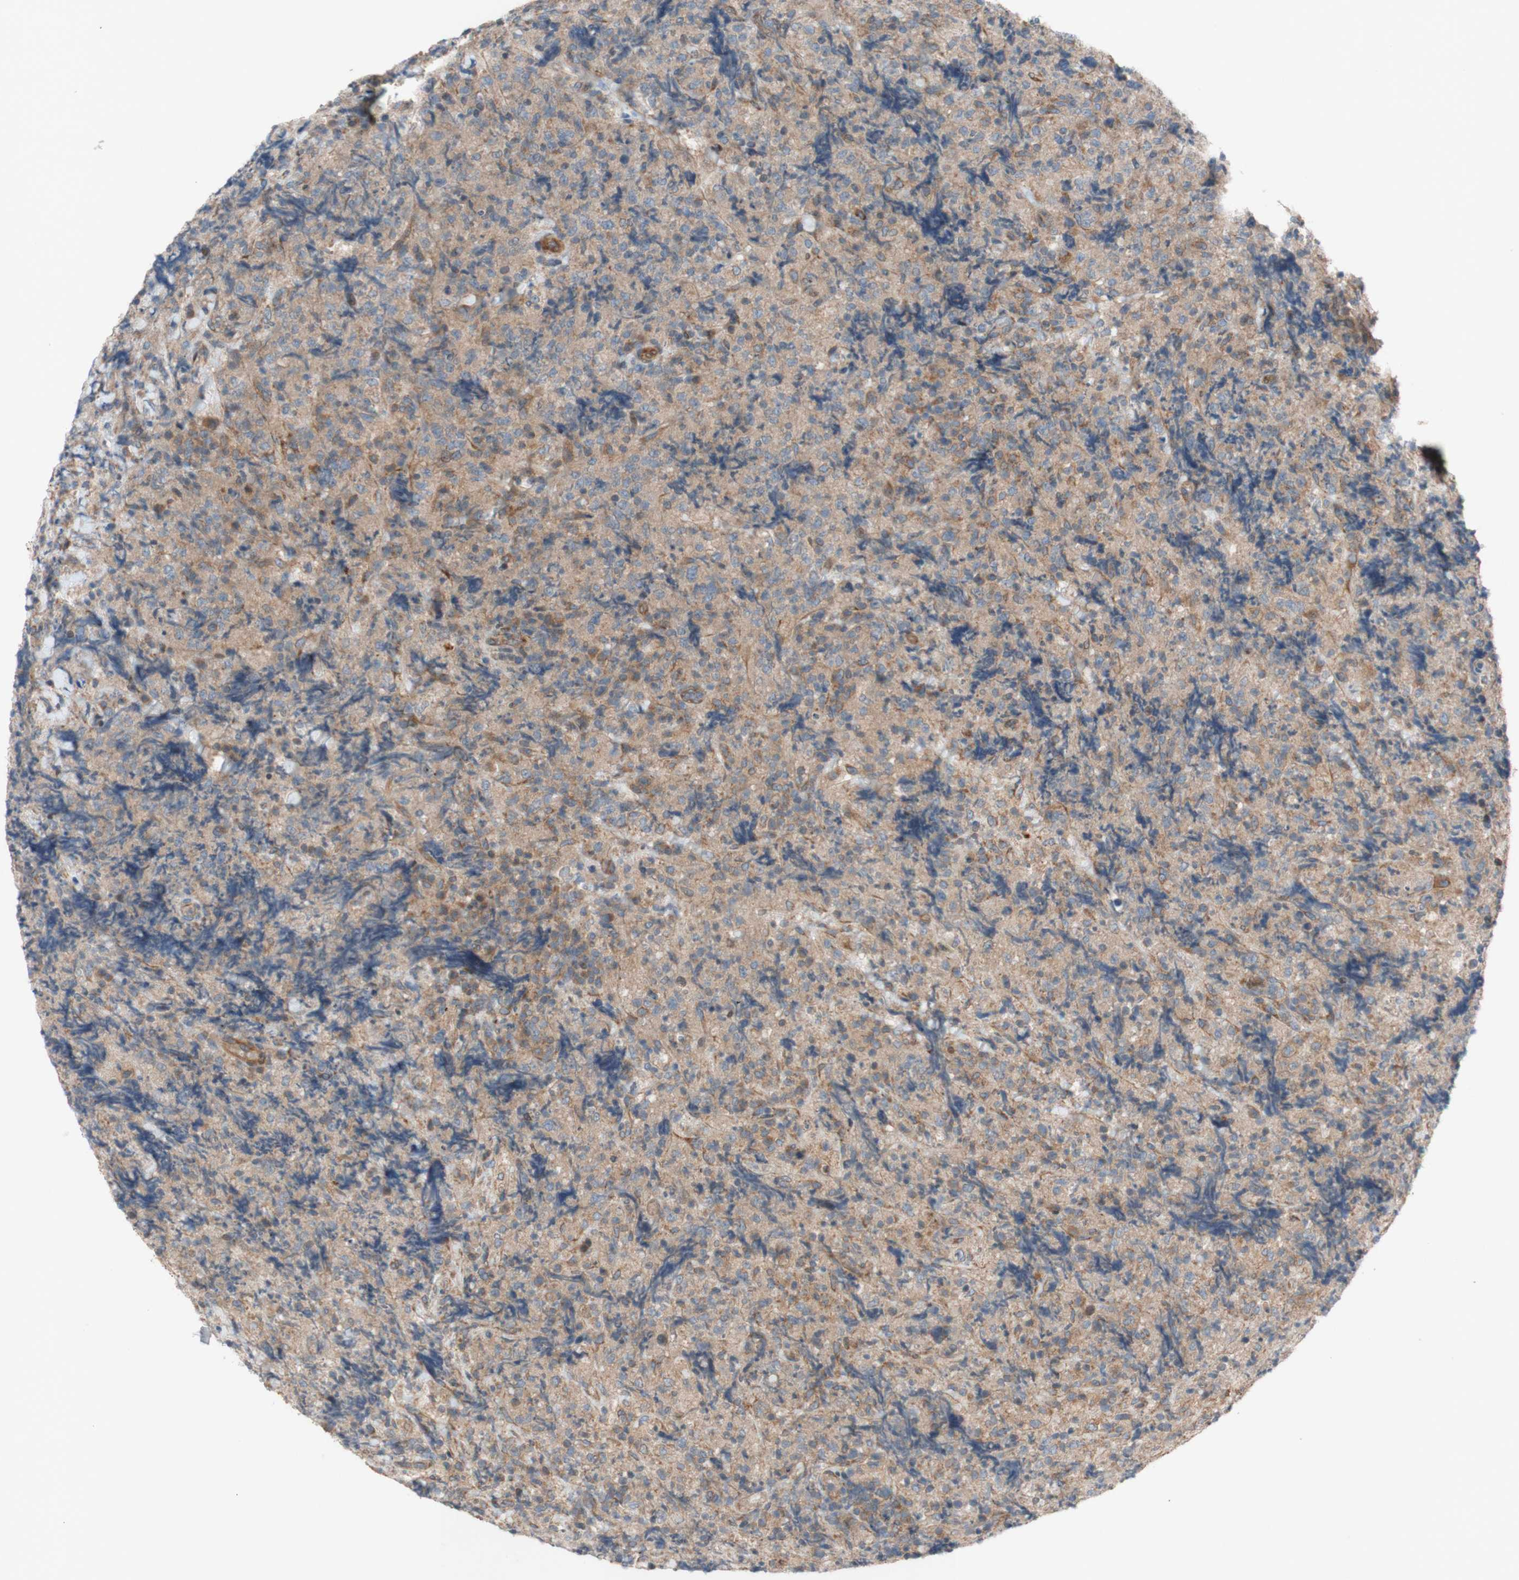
{"staining": {"intensity": "moderate", "quantity": "<25%", "location": "cytoplasmic/membranous"}, "tissue": "lymphoma", "cell_type": "Tumor cells", "image_type": "cancer", "snomed": [{"axis": "morphology", "description": "Malignant lymphoma, non-Hodgkin's type, High grade"}, {"axis": "topography", "description": "Tonsil"}], "caption": "High-grade malignant lymphoma, non-Hodgkin's type stained with a brown dye displays moderate cytoplasmic/membranous positive staining in approximately <25% of tumor cells.", "gene": "TST", "patient": {"sex": "female", "age": 36}}